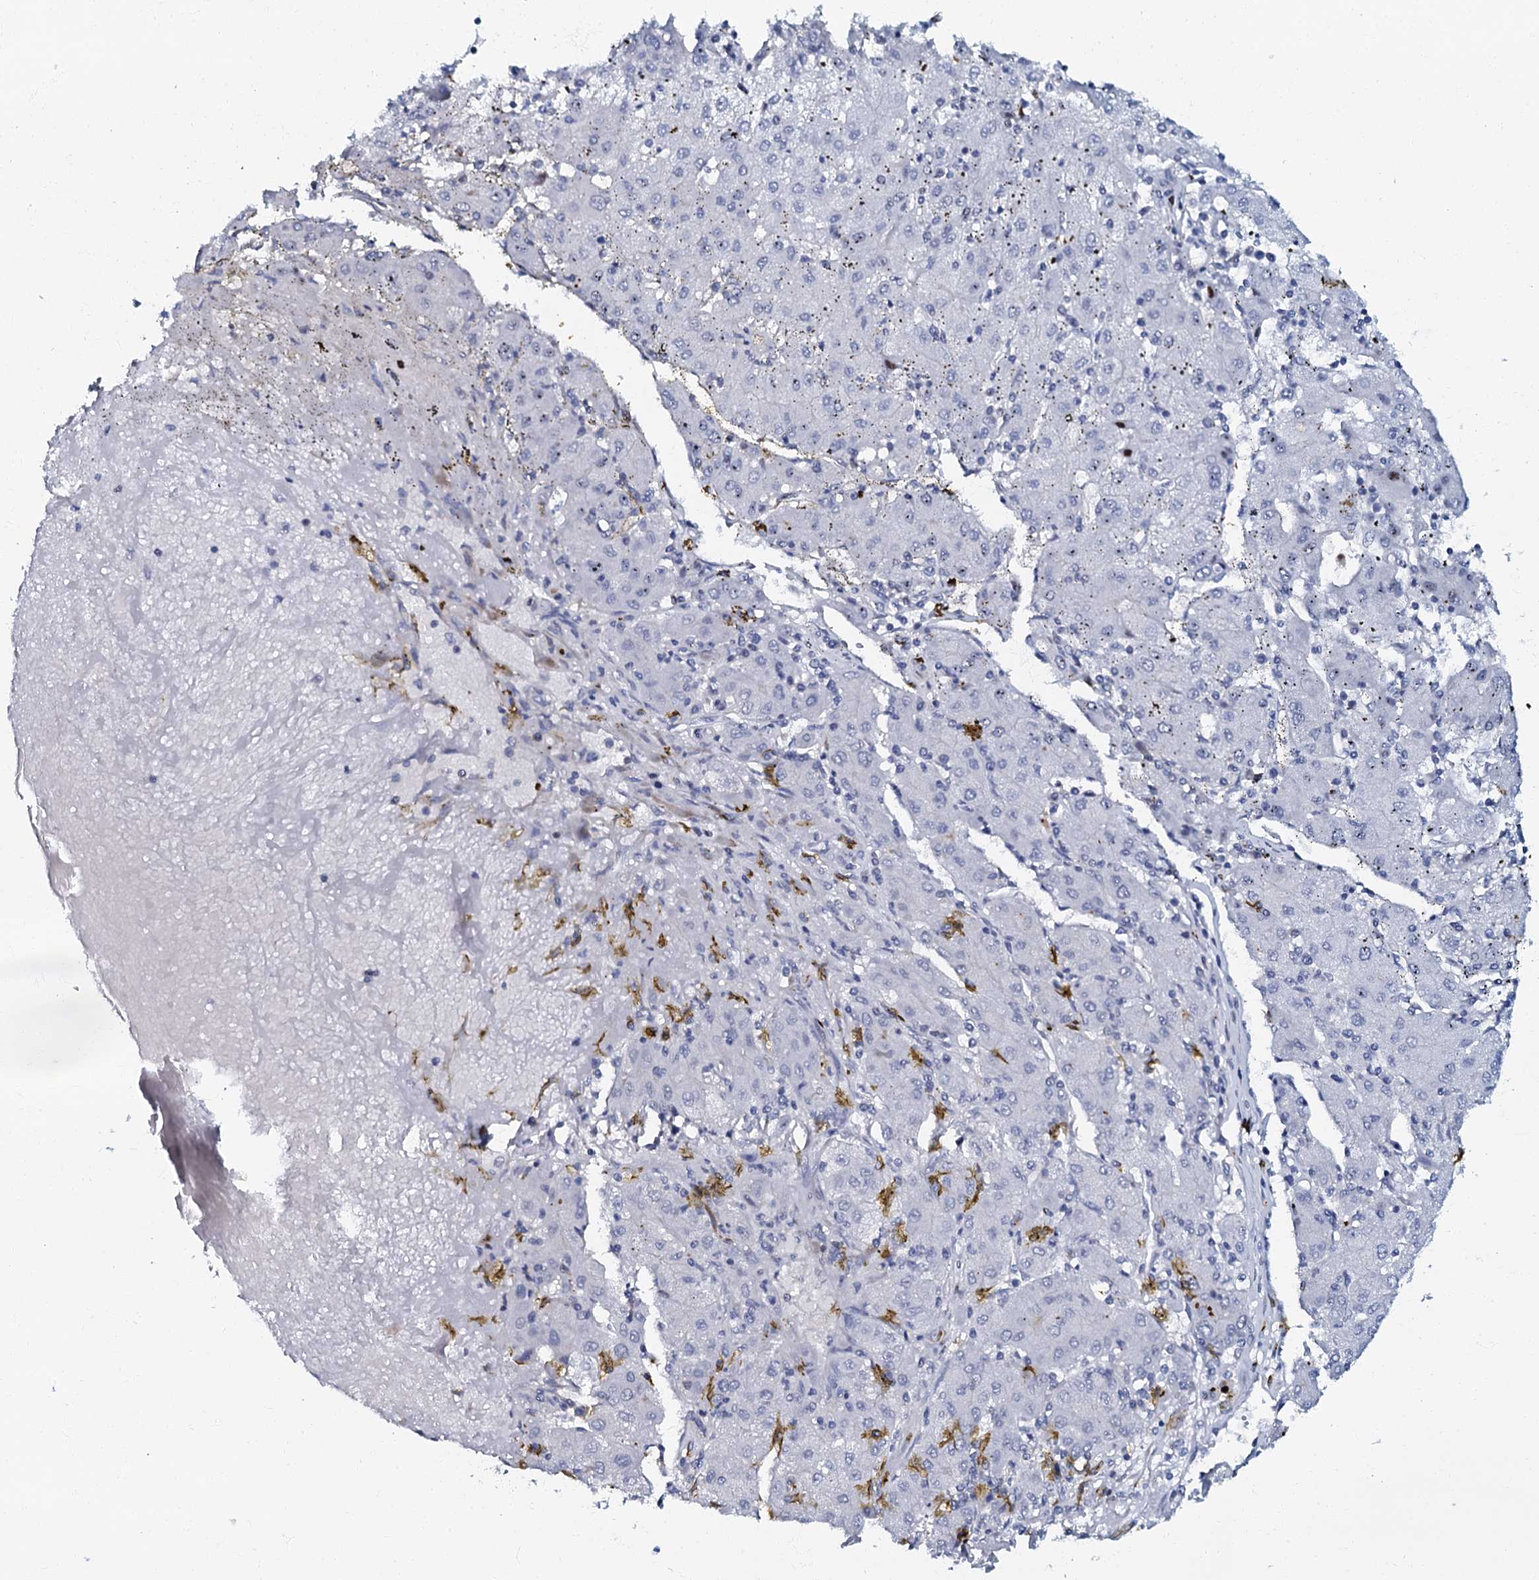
{"staining": {"intensity": "negative", "quantity": "none", "location": "none"}, "tissue": "liver cancer", "cell_type": "Tumor cells", "image_type": "cancer", "snomed": [{"axis": "morphology", "description": "Carcinoma, Hepatocellular, NOS"}, {"axis": "topography", "description": "Liver"}], "caption": "The IHC micrograph has no significant expression in tumor cells of liver hepatocellular carcinoma tissue. The staining was performed using DAB (3,3'-diaminobenzidine) to visualize the protein expression in brown, while the nuclei were stained in blue with hematoxylin (Magnification: 20x).", "gene": "MFSD5", "patient": {"sex": "male", "age": 72}}